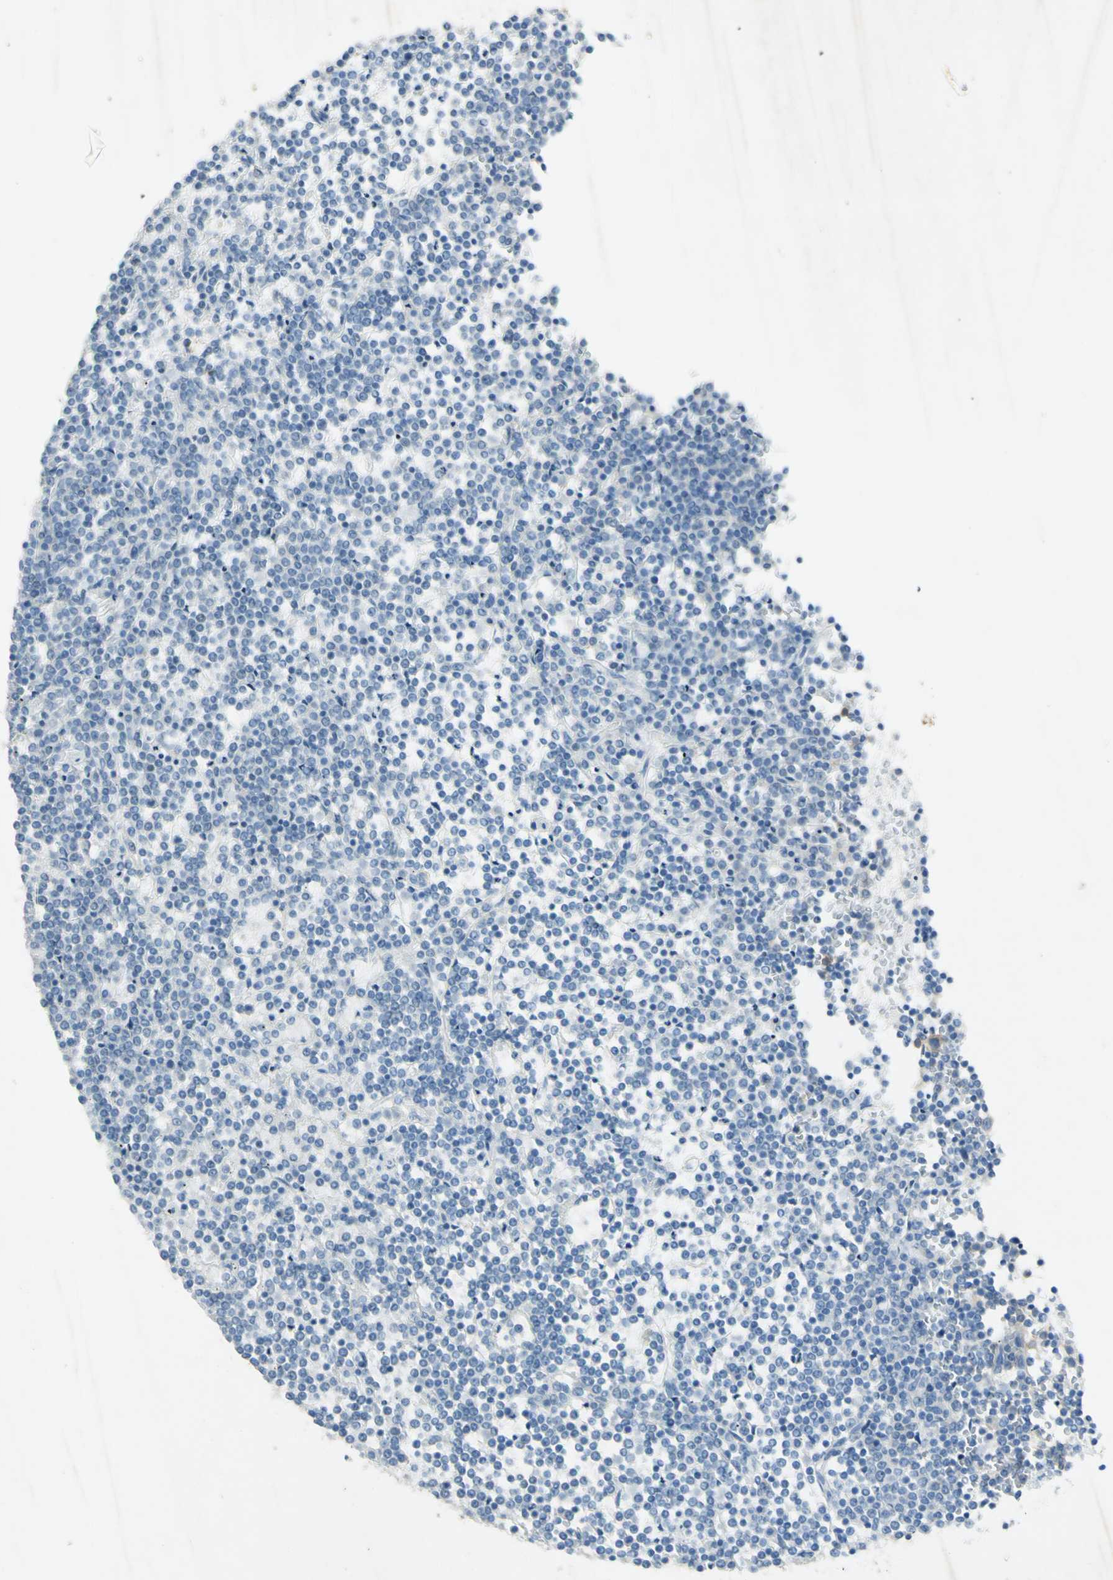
{"staining": {"intensity": "negative", "quantity": "none", "location": "none"}, "tissue": "lymphoma", "cell_type": "Tumor cells", "image_type": "cancer", "snomed": [{"axis": "morphology", "description": "Malignant lymphoma, non-Hodgkin's type, Low grade"}, {"axis": "topography", "description": "Spleen"}], "caption": "Photomicrograph shows no protein expression in tumor cells of lymphoma tissue.", "gene": "GDF15", "patient": {"sex": "female", "age": 19}}